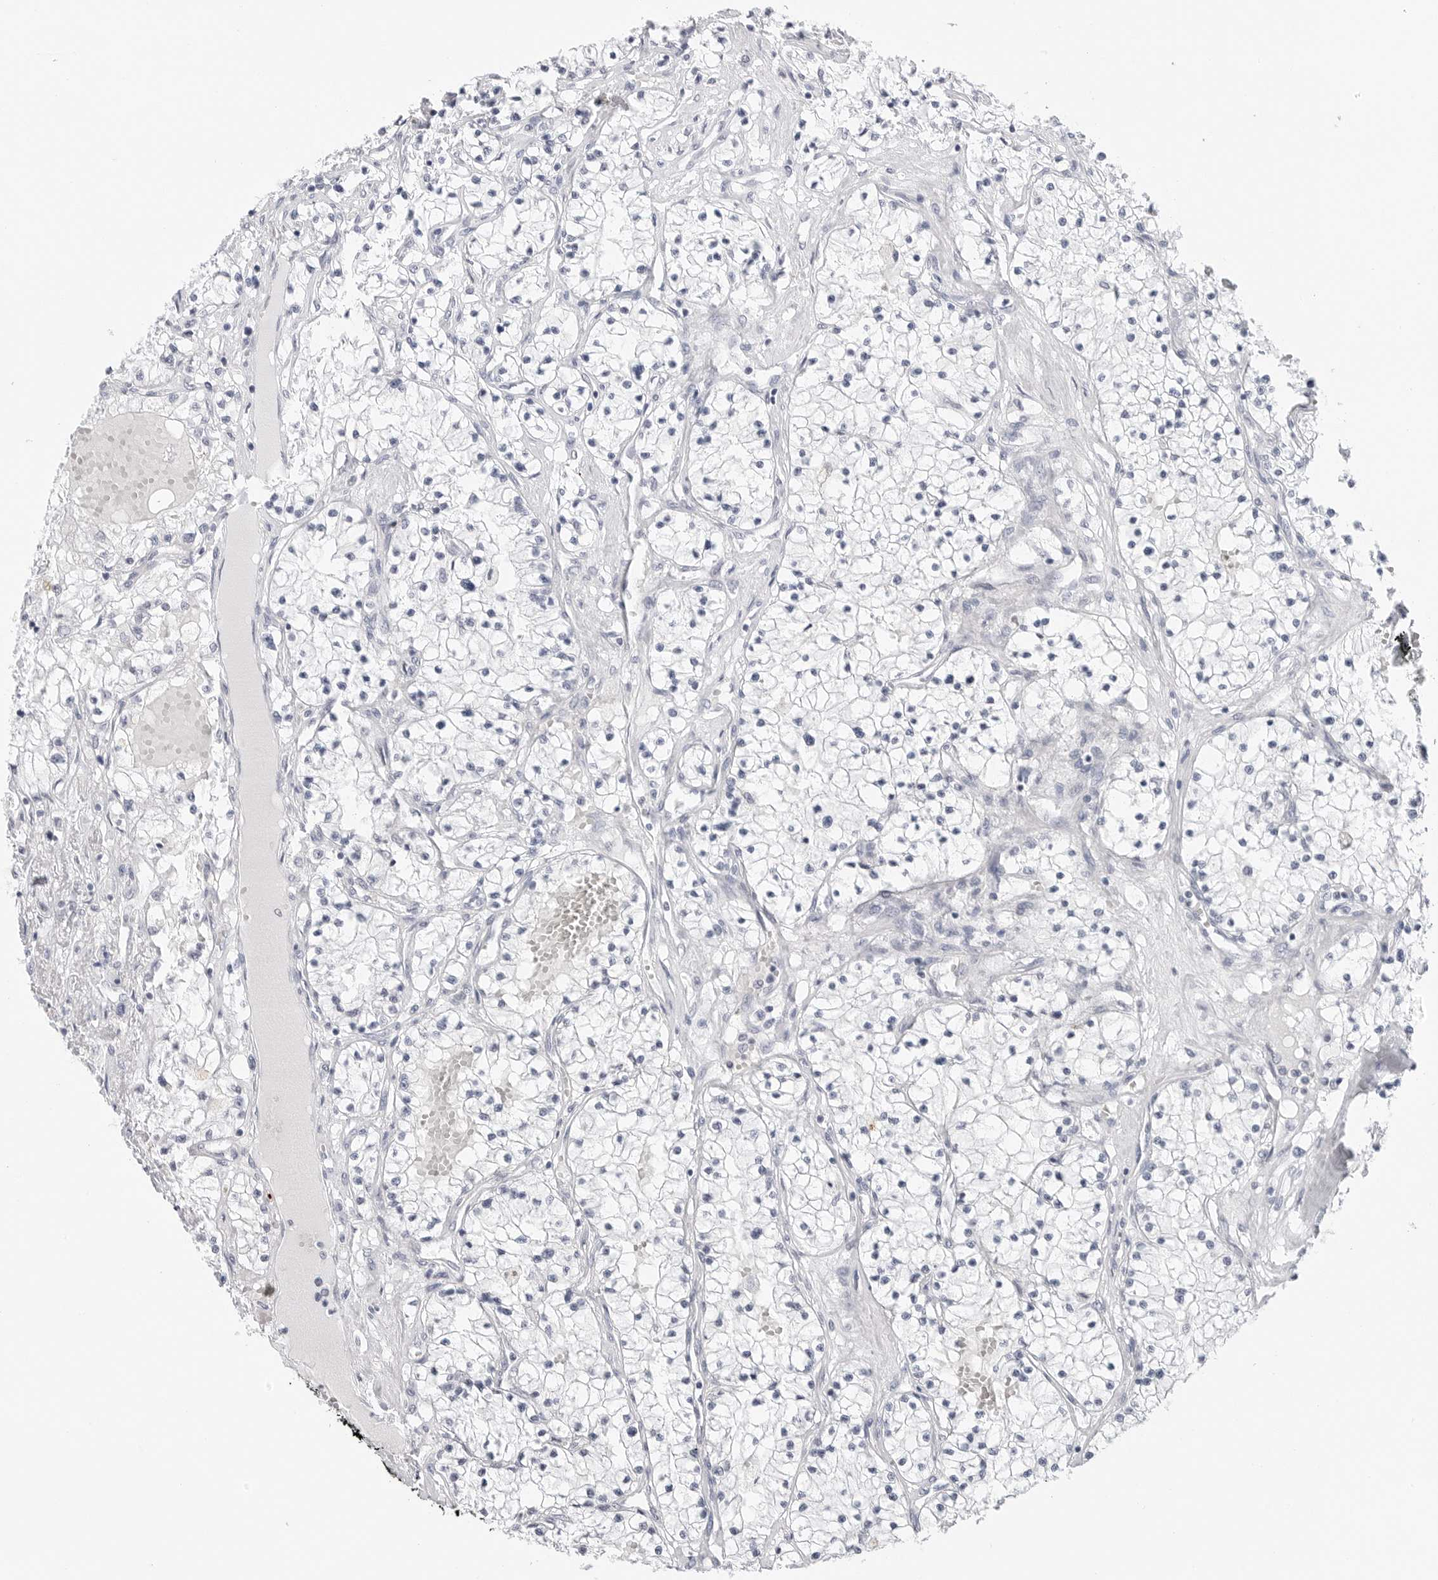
{"staining": {"intensity": "negative", "quantity": "none", "location": "none"}, "tissue": "renal cancer", "cell_type": "Tumor cells", "image_type": "cancer", "snomed": [{"axis": "morphology", "description": "Normal tissue, NOS"}, {"axis": "morphology", "description": "Adenocarcinoma, NOS"}, {"axis": "topography", "description": "Kidney"}], "caption": "Immunohistochemistry histopathology image of neoplastic tissue: human adenocarcinoma (renal) stained with DAB (3,3'-diaminobenzidine) shows no significant protein staining in tumor cells.", "gene": "MAP2K5", "patient": {"sex": "male", "age": 68}}